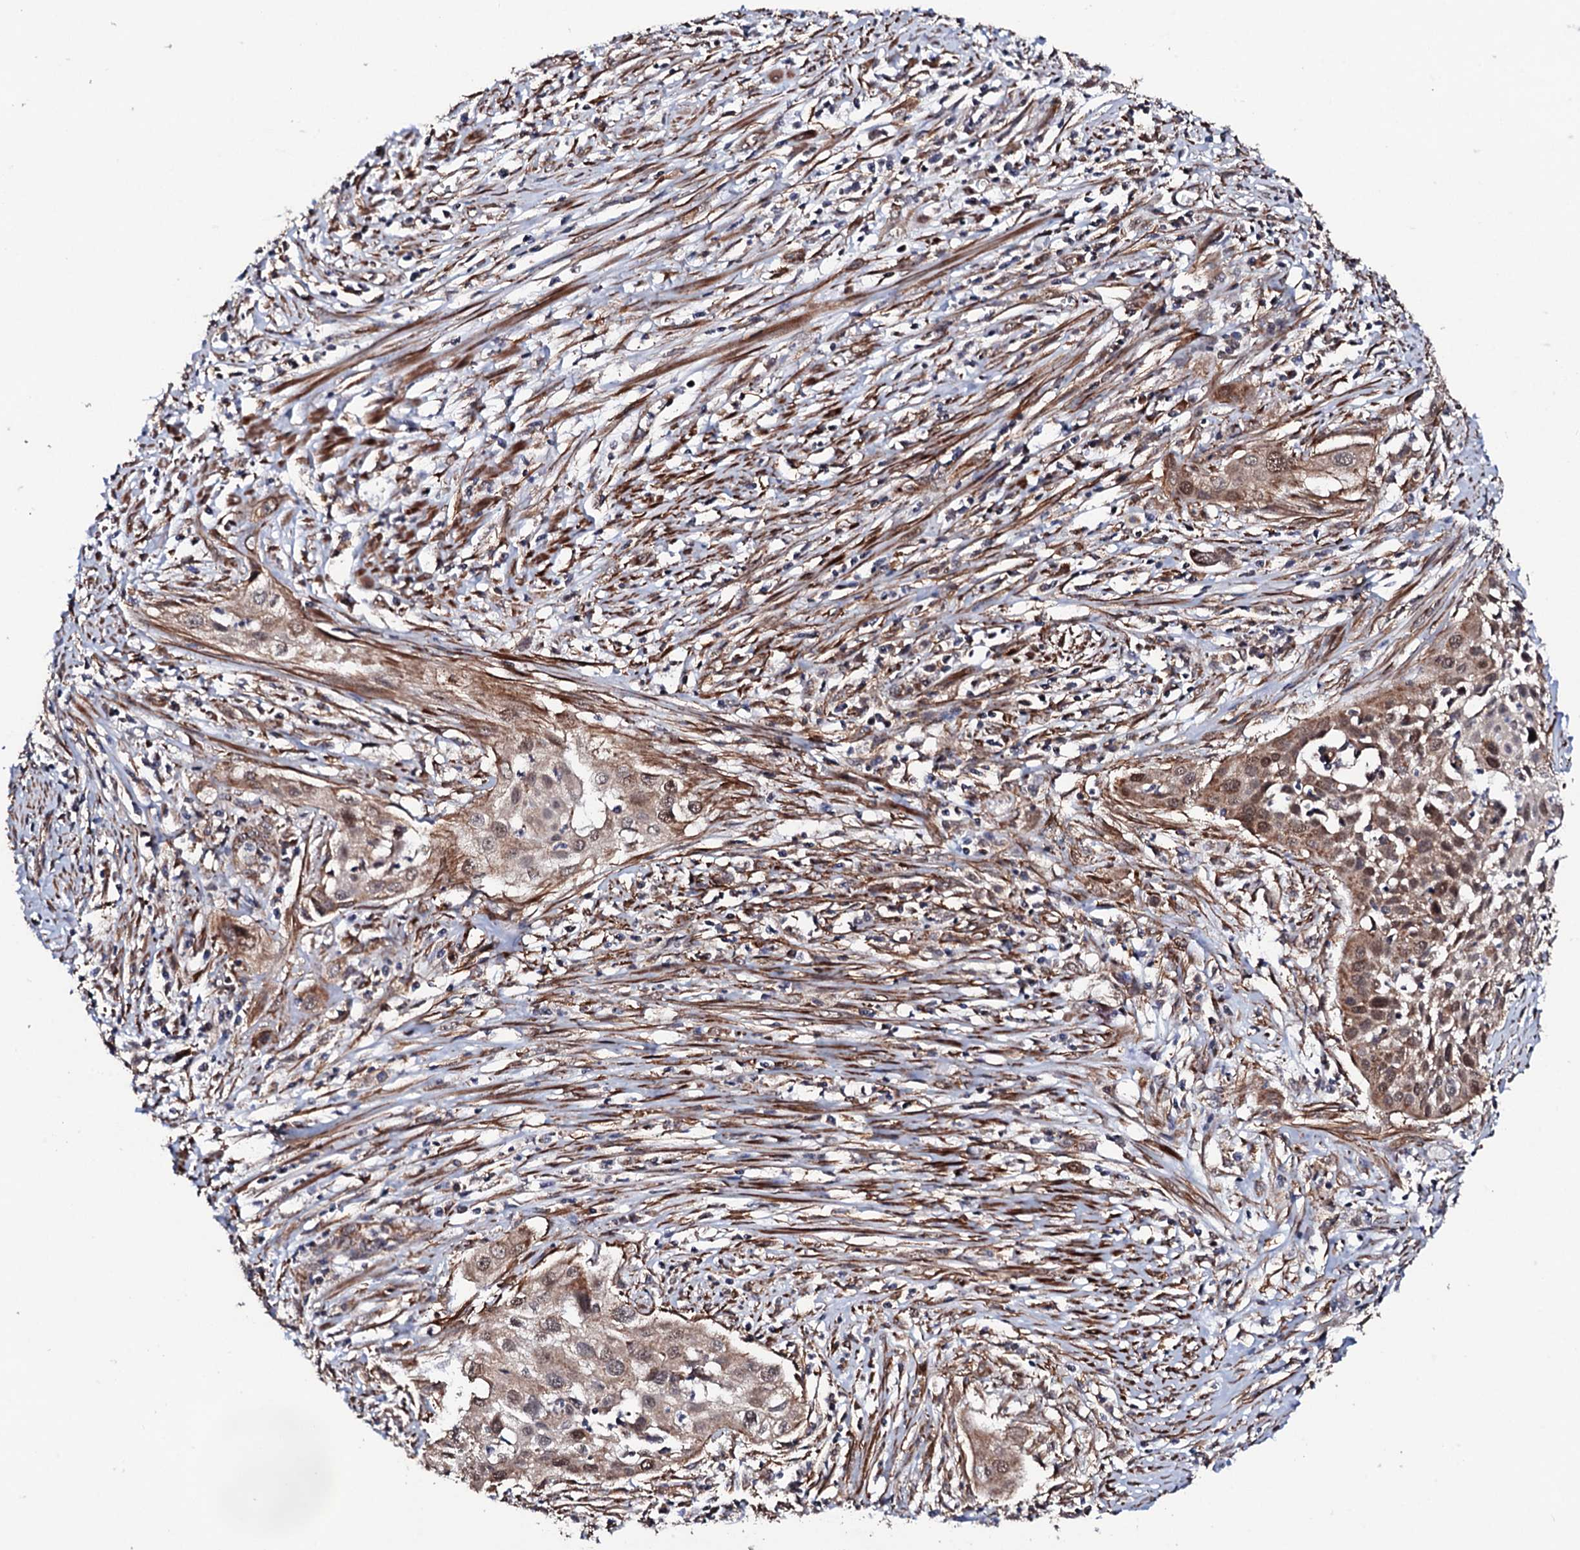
{"staining": {"intensity": "moderate", "quantity": ">75%", "location": "cytoplasmic/membranous,nuclear"}, "tissue": "cervical cancer", "cell_type": "Tumor cells", "image_type": "cancer", "snomed": [{"axis": "morphology", "description": "Squamous cell carcinoma, NOS"}, {"axis": "topography", "description": "Cervix"}], "caption": "Immunohistochemistry (IHC) photomicrograph of neoplastic tissue: cervical cancer stained using immunohistochemistry reveals medium levels of moderate protein expression localized specifically in the cytoplasmic/membranous and nuclear of tumor cells, appearing as a cytoplasmic/membranous and nuclear brown color.", "gene": "MTIF3", "patient": {"sex": "female", "age": 34}}